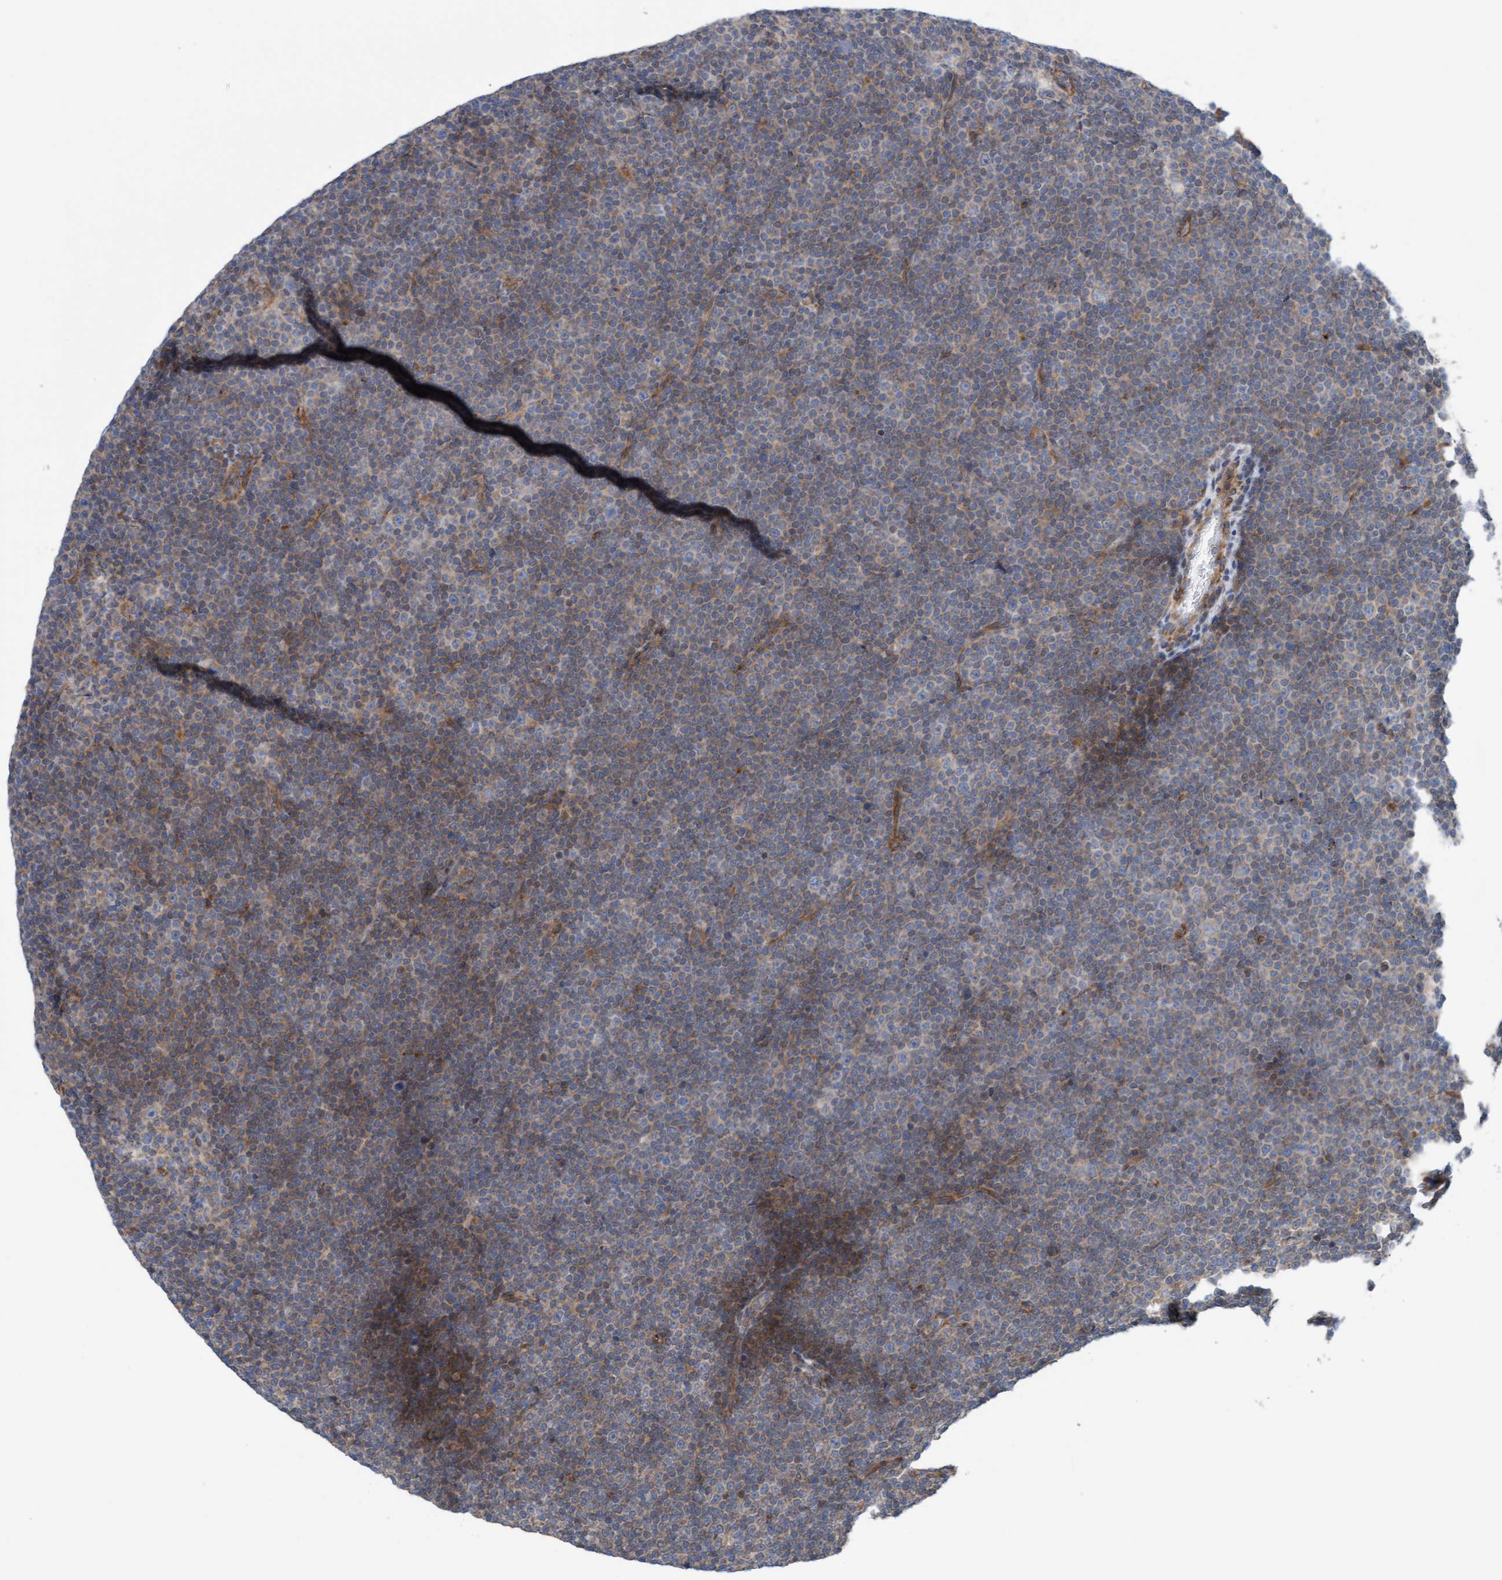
{"staining": {"intensity": "weak", "quantity": "25%-75%", "location": "cytoplasmic/membranous"}, "tissue": "lymphoma", "cell_type": "Tumor cells", "image_type": "cancer", "snomed": [{"axis": "morphology", "description": "Malignant lymphoma, non-Hodgkin's type, Low grade"}, {"axis": "topography", "description": "Lymph node"}], "caption": "This is a photomicrograph of immunohistochemistry (IHC) staining of lymphoma, which shows weak positivity in the cytoplasmic/membranous of tumor cells.", "gene": "CDK5RAP3", "patient": {"sex": "female", "age": 67}}